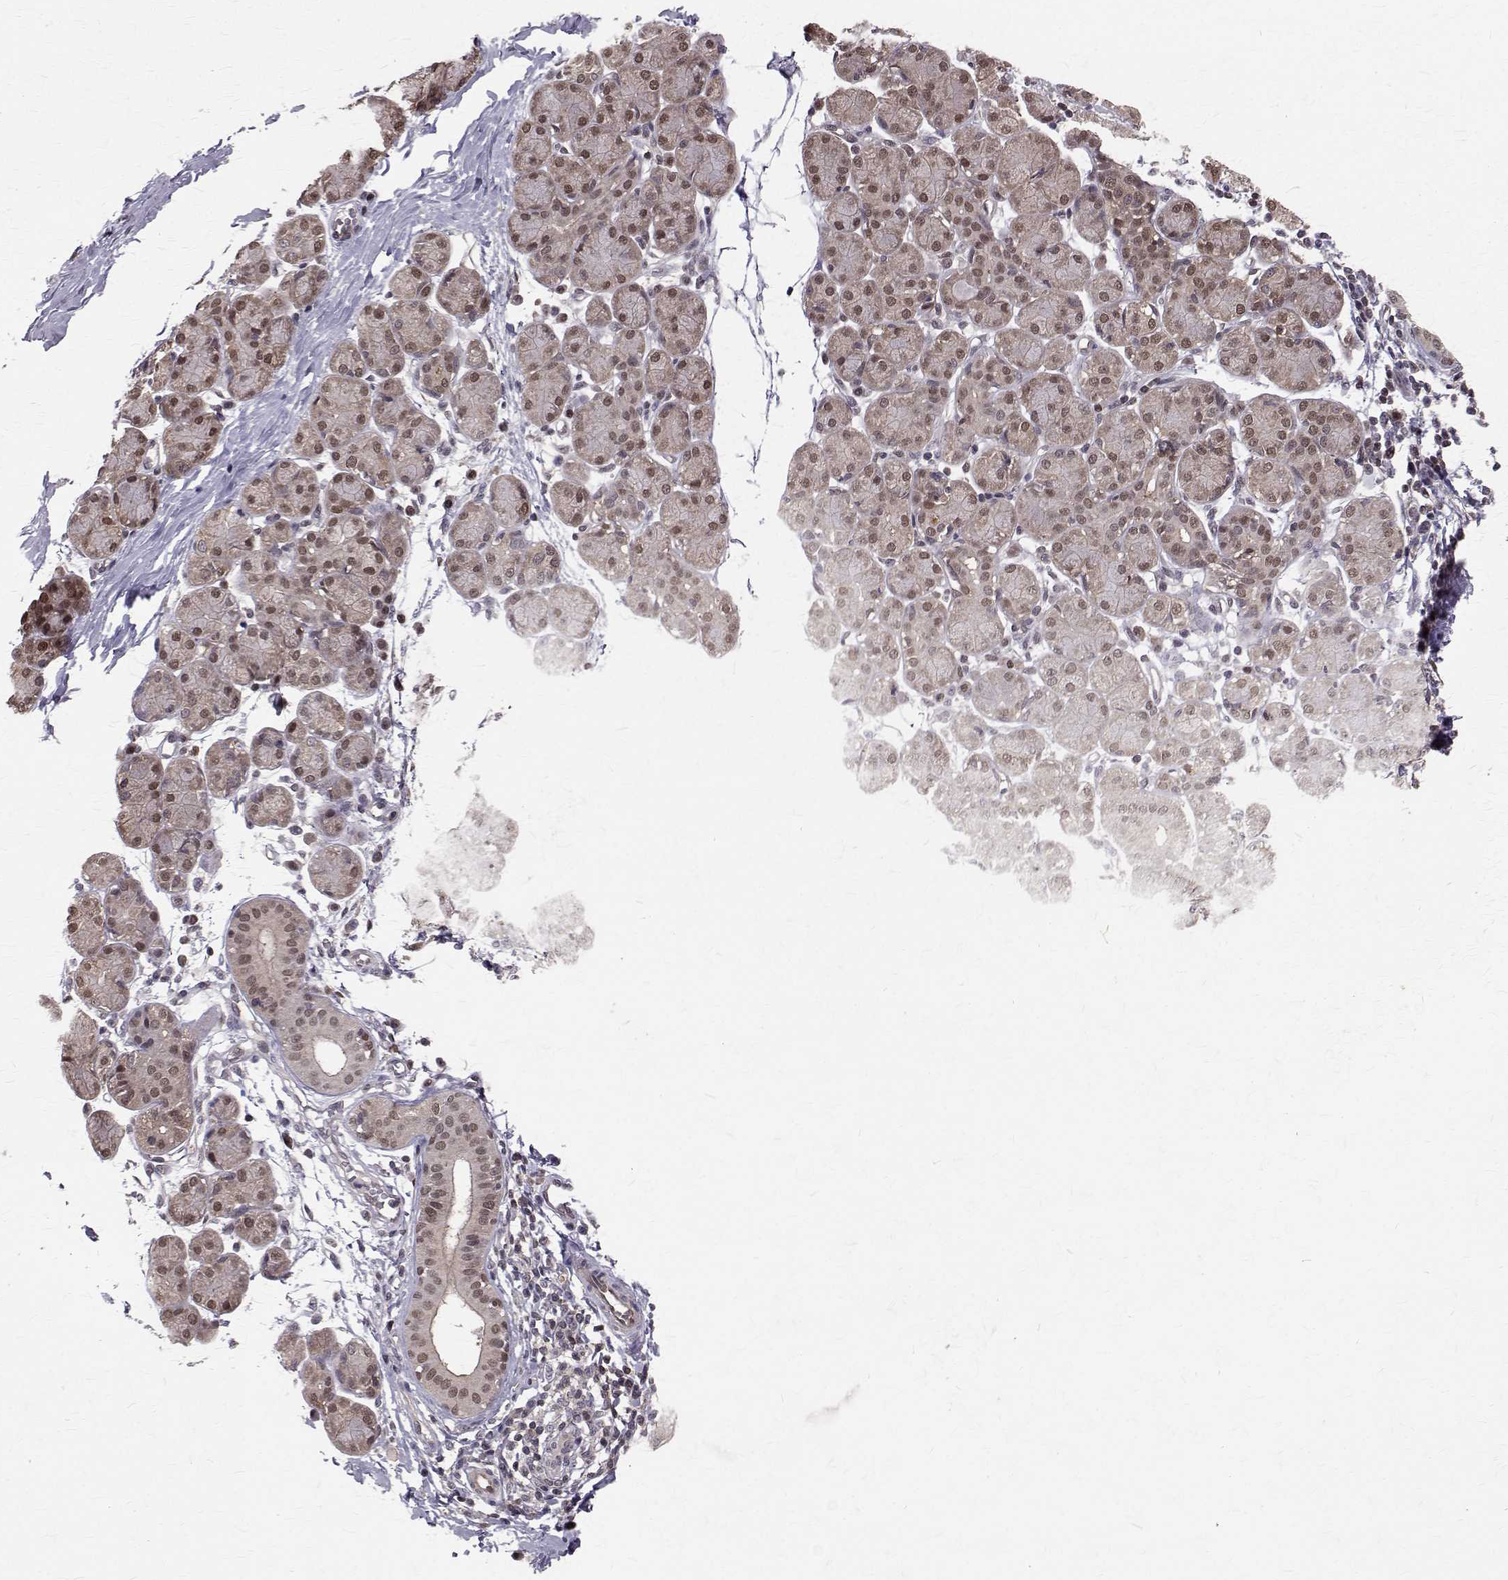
{"staining": {"intensity": "moderate", "quantity": ">75%", "location": "cytoplasmic/membranous,nuclear"}, "tissue": "salivary gland", "cell_type": "Glandular cells", "image_type": "normal", "snomed": [{"axis": "morphology", "description": "Normal tissue, NOS"}, {"axis": "morphology", "description": "Inflammation, NOS"}, {"axis": "topography", "description": "Lymph node"}, {"axis": "topography", "description": "Salivary gland"}], "caption": "An IHC histopathology image of normal tissue is shown. Protein staining in brown highlights moderate cytoplasmic/membranous,nuclear positivity in salivary gland within glandular cells.", "gene": "NIF3L1", "patient": {"sex": "male", "age": 3}}